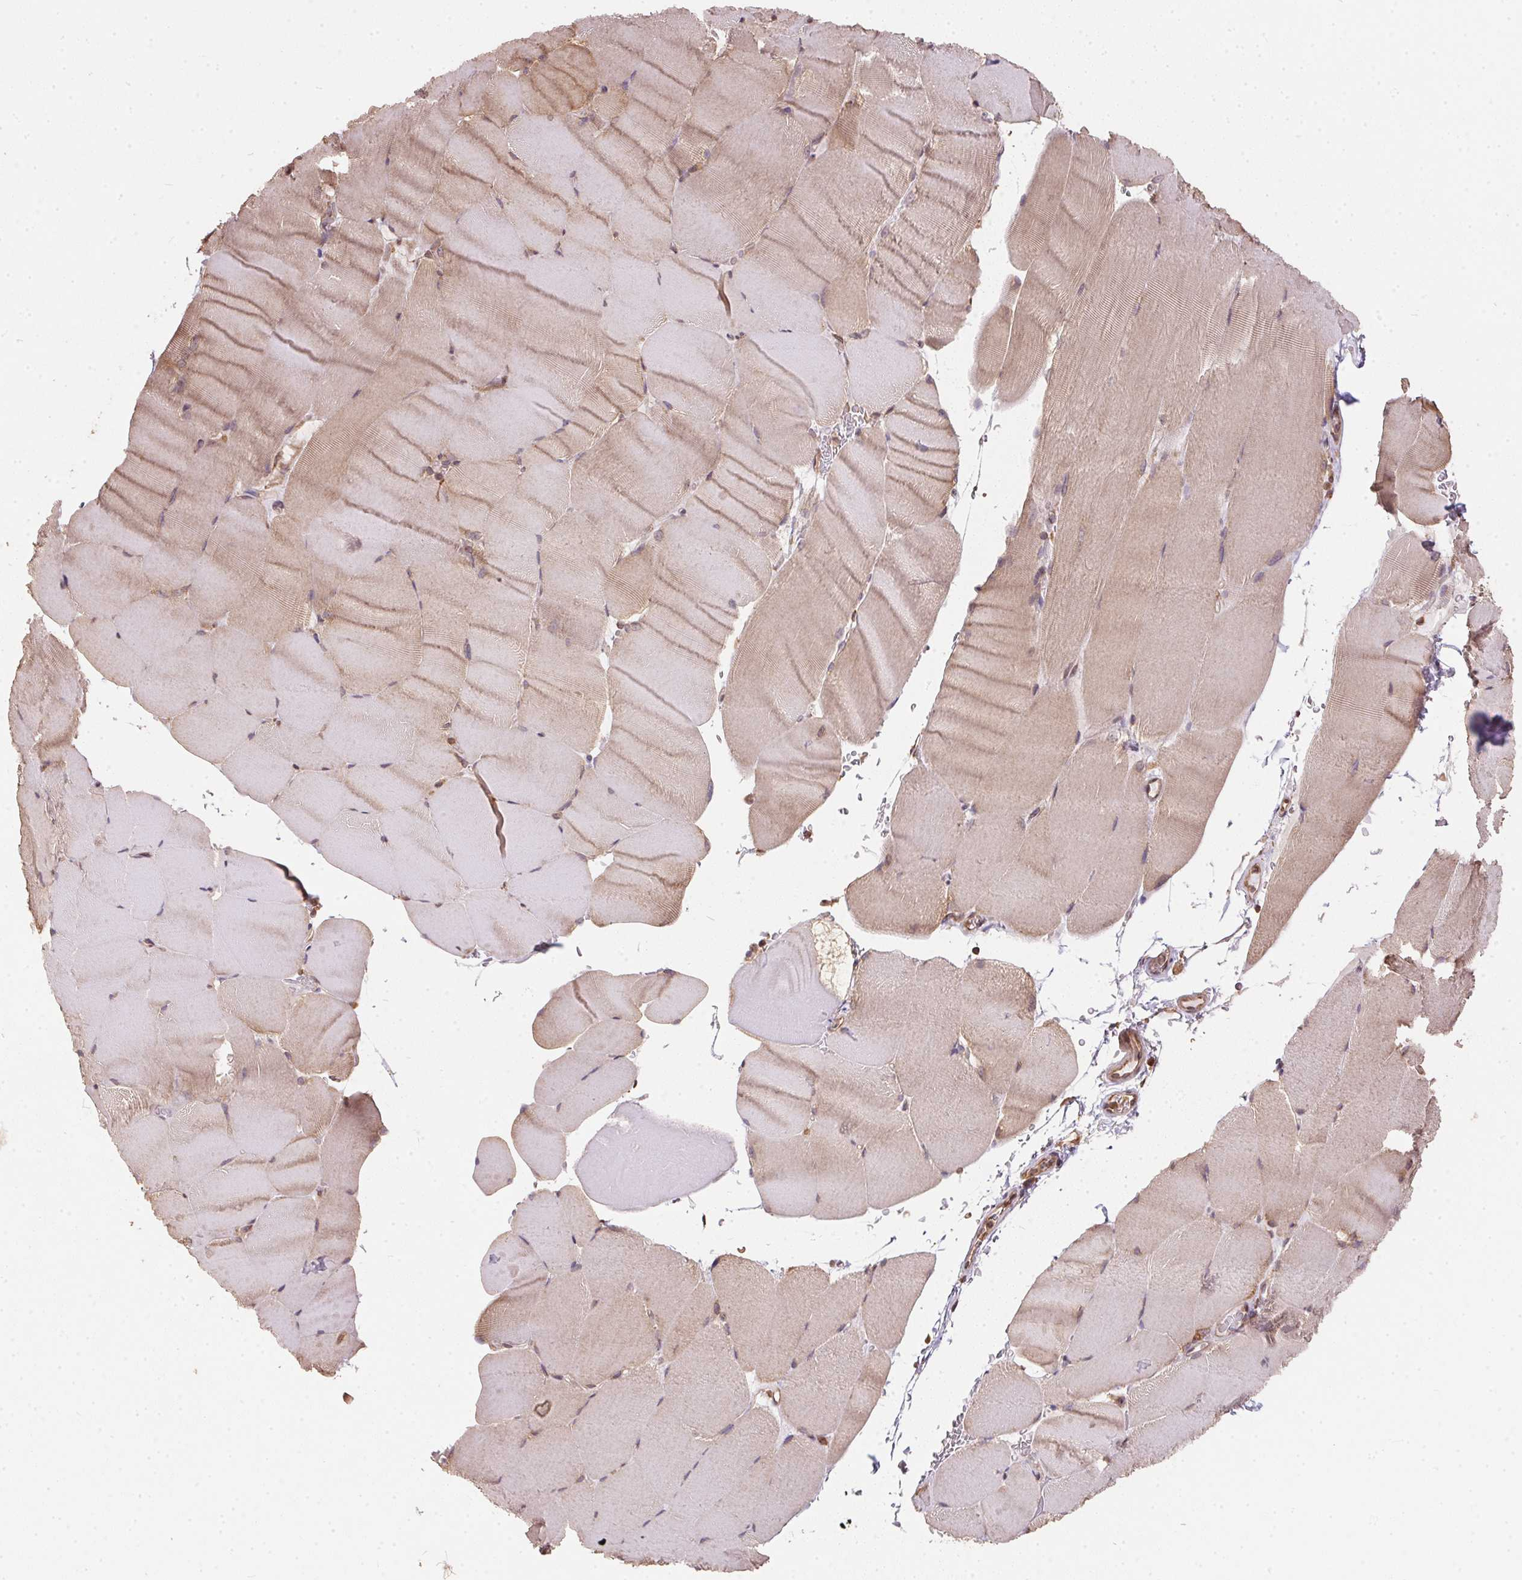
{"staining": {"intensity": "weak", "quantity": "25%-75%", "location": "cytoplasmic/membranous"}, "tissue": "skeletal muscle", "cell_type": "Myocytes", "image_type": "normal", "snomed": [{"axis": "morphology", "description": "Normal tissue, NOS"}, {"axis": "topography", "description": "Skeletal muscle"}], "caption": "Weak cytoplasmic/membranous protein positivity is present in approximately 25%-75% of myocytes in skeletal muscle. Using DAB (3,3'-diaminobenzidine) (brown) and hematoxylin (blue) stains, captured at high magnification using brightfield microscopy.", "gene": "EIF2S1", "patient": {"sex": "female", "age": 37}}